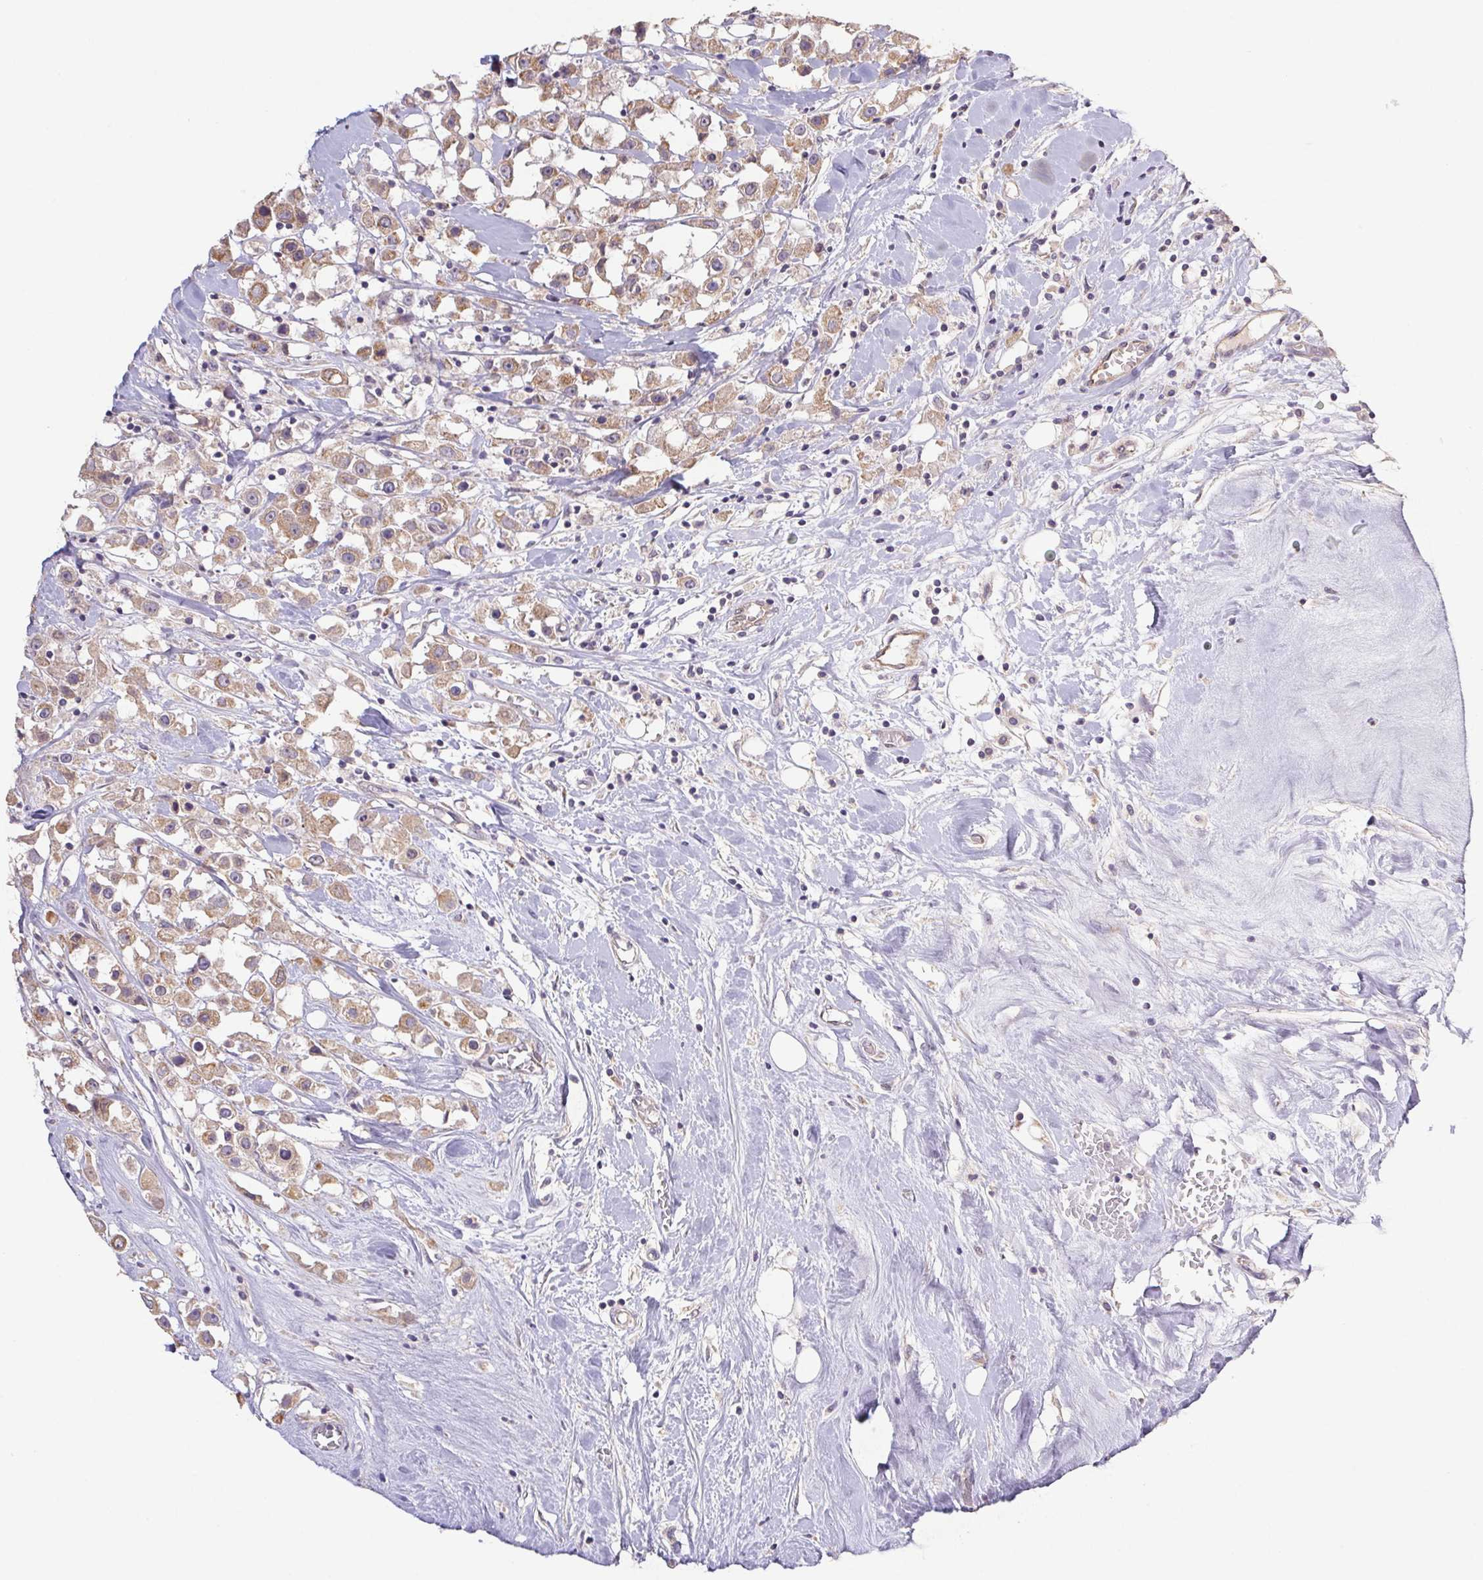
{"staining": {"intensity": "moderate", "quantity": ">75%", "location": "cytoplasmic/membranous"}, "tissue": "breast cancer", "cell_type": "Tumor cells", "image_type": "cancer", "snomed": [{"axis": "morphology", "description": "Duct carcinoma"}, {"axis": "topography", "description": "Breast"}], "caption": "This is an image of immunohistochemistry staining of breast cancer, which shows moderate staining in the cytoplasmic/membranous of tumor cells.", "gene": "RAB11A", "patient": {"sex": "female", "age": 61}}